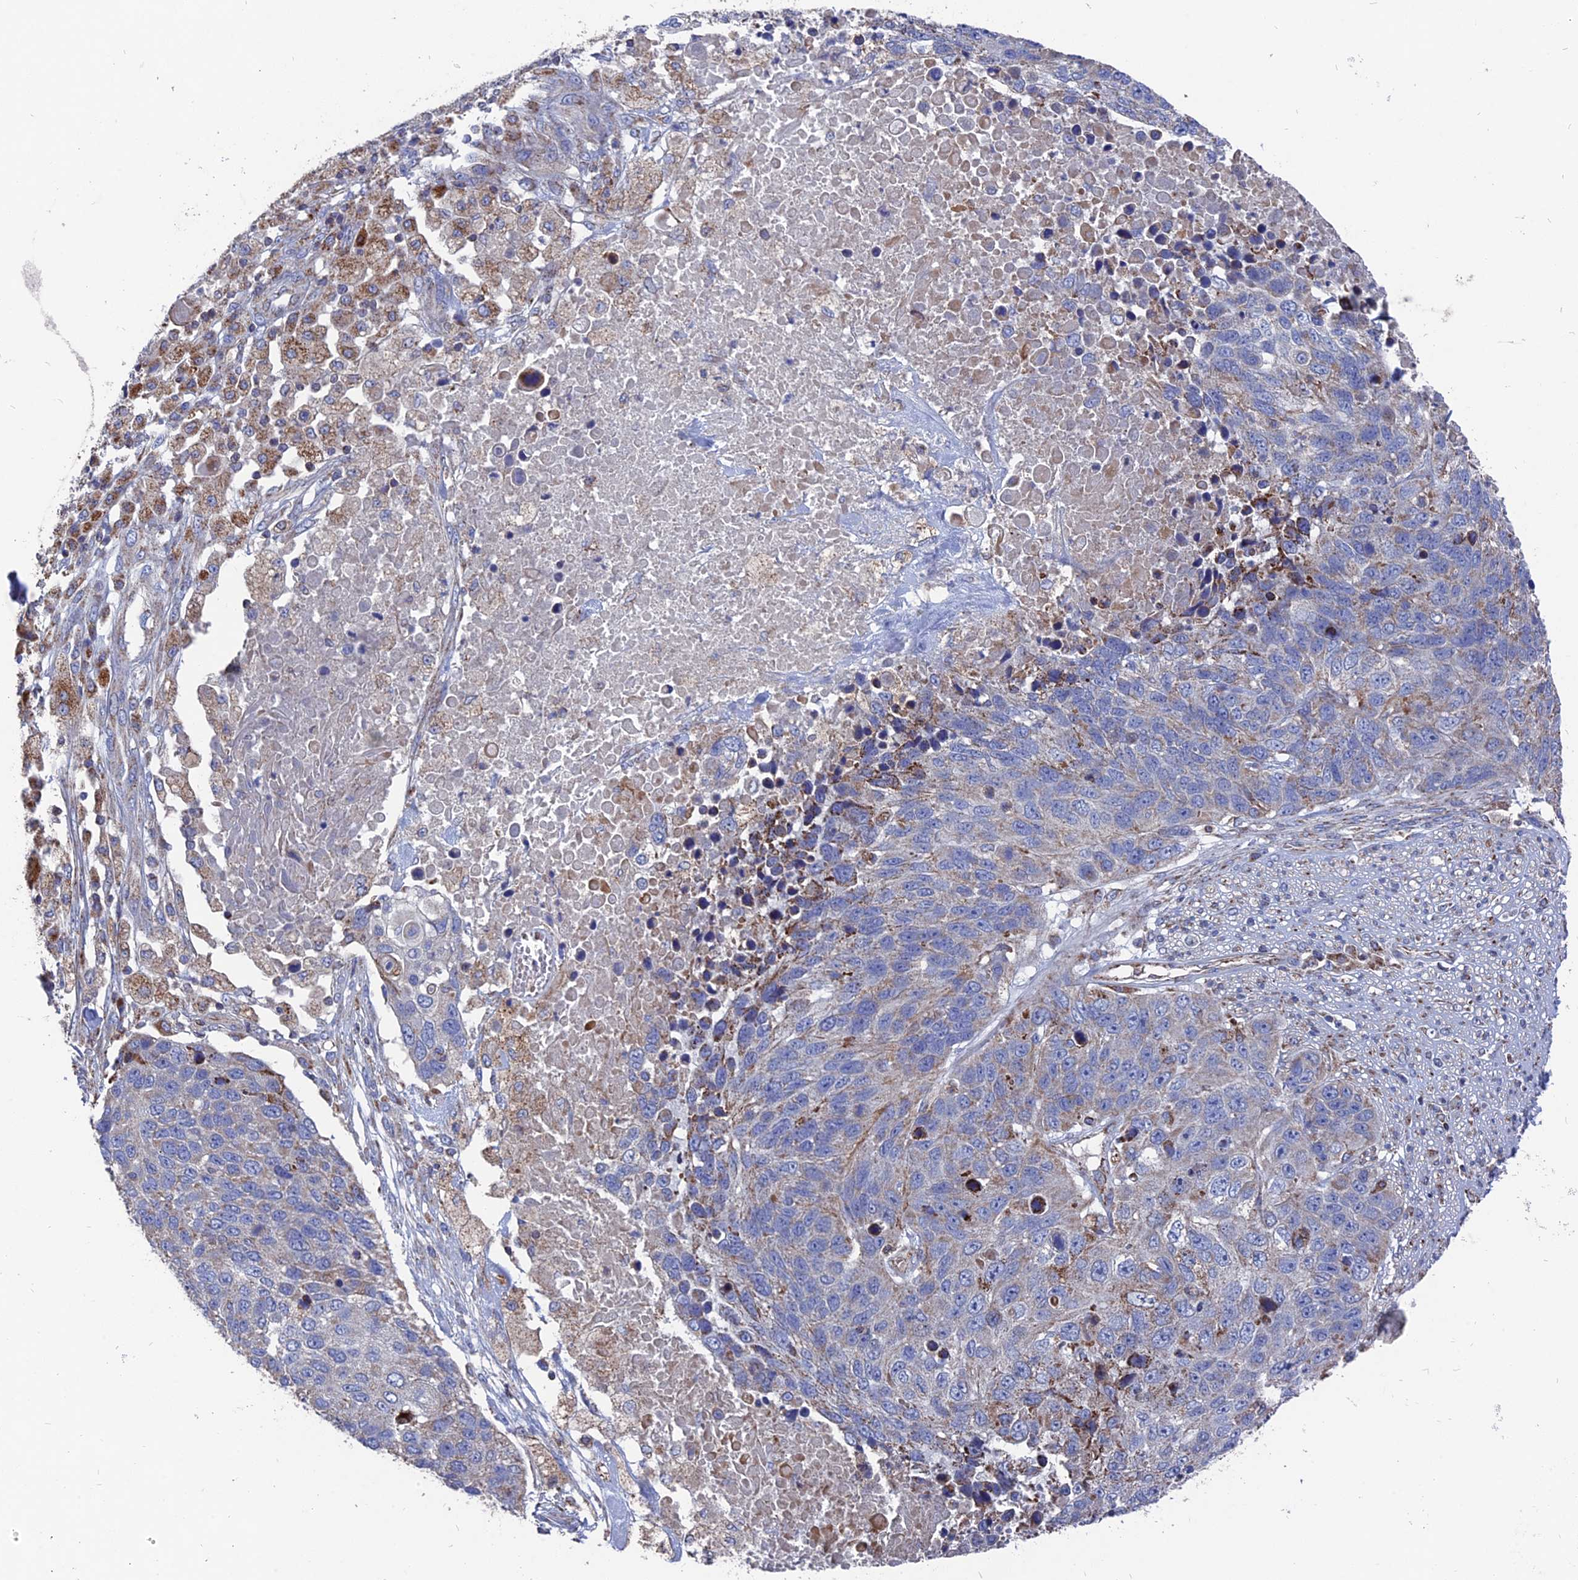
{"staining": {"intensity": "weak", "quantity": "<25%", "location": "cytoplasmic/membranous"}, "tissue": "lung cancer", "cell_type": "Tumor cells", "image_type": "cancer", "snomed": [{"axis": "morphology", "description": "Normal tissue, NOS"}, {"axis": "morphology", "description": "Squamous cell carcinoma, NOS"}, {"axis": "topography", "description": "Lymph node"}, {"axis": "topography", "description": "Lung"}], "caption": "The immunohistochemistry histopathology image has no significant staining in tumor cells of lung cancer tissue.", "gene": "TGFA", "patient": {"sex": "male", "age": 66}}